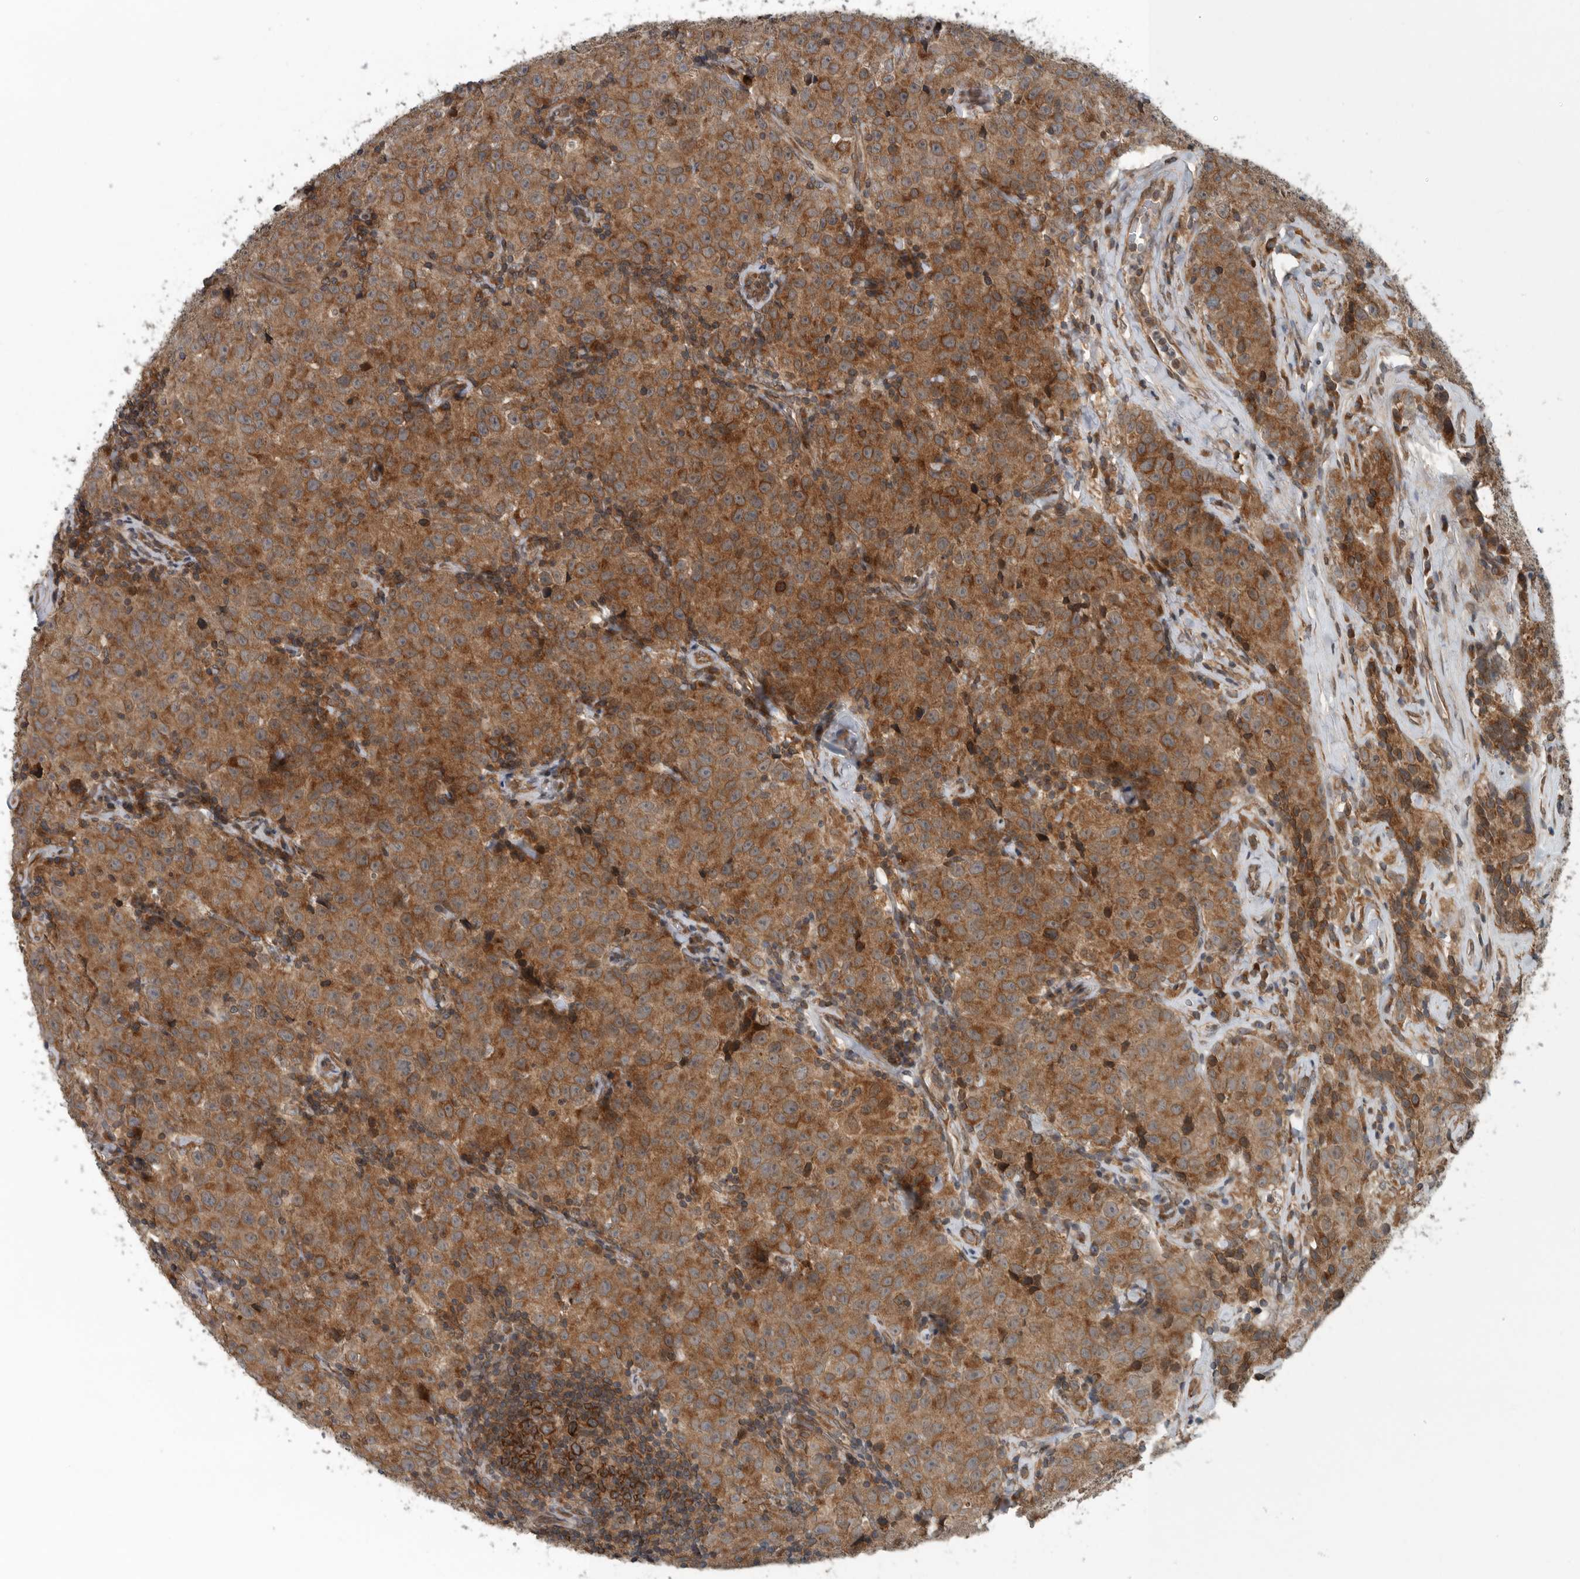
{"staining": {"intensity": "moderate", "quantity": ">75%", "location": "cytoplasmic/membranous"}, "tissue": "testis cancer", "cell_type": "Tumor cells", "image_type": "cancer", "snomed": [{"axis": "morphology", "description": "Seminoma, NOS"}, {"axis": "morphology", "description": "Carcinoma, Embryonal, NOS"}, {"axis": "topography", "description": "Testis"}], "caption": "This histopathology image exhibits IHC staining of human testis cancer (seminoma), with medium moderate cytoplasmic/membranous positivity in approximately >75% of tumor cells.", "gene": "AMFR", "patient": {"sex": "male", "age": 43}}